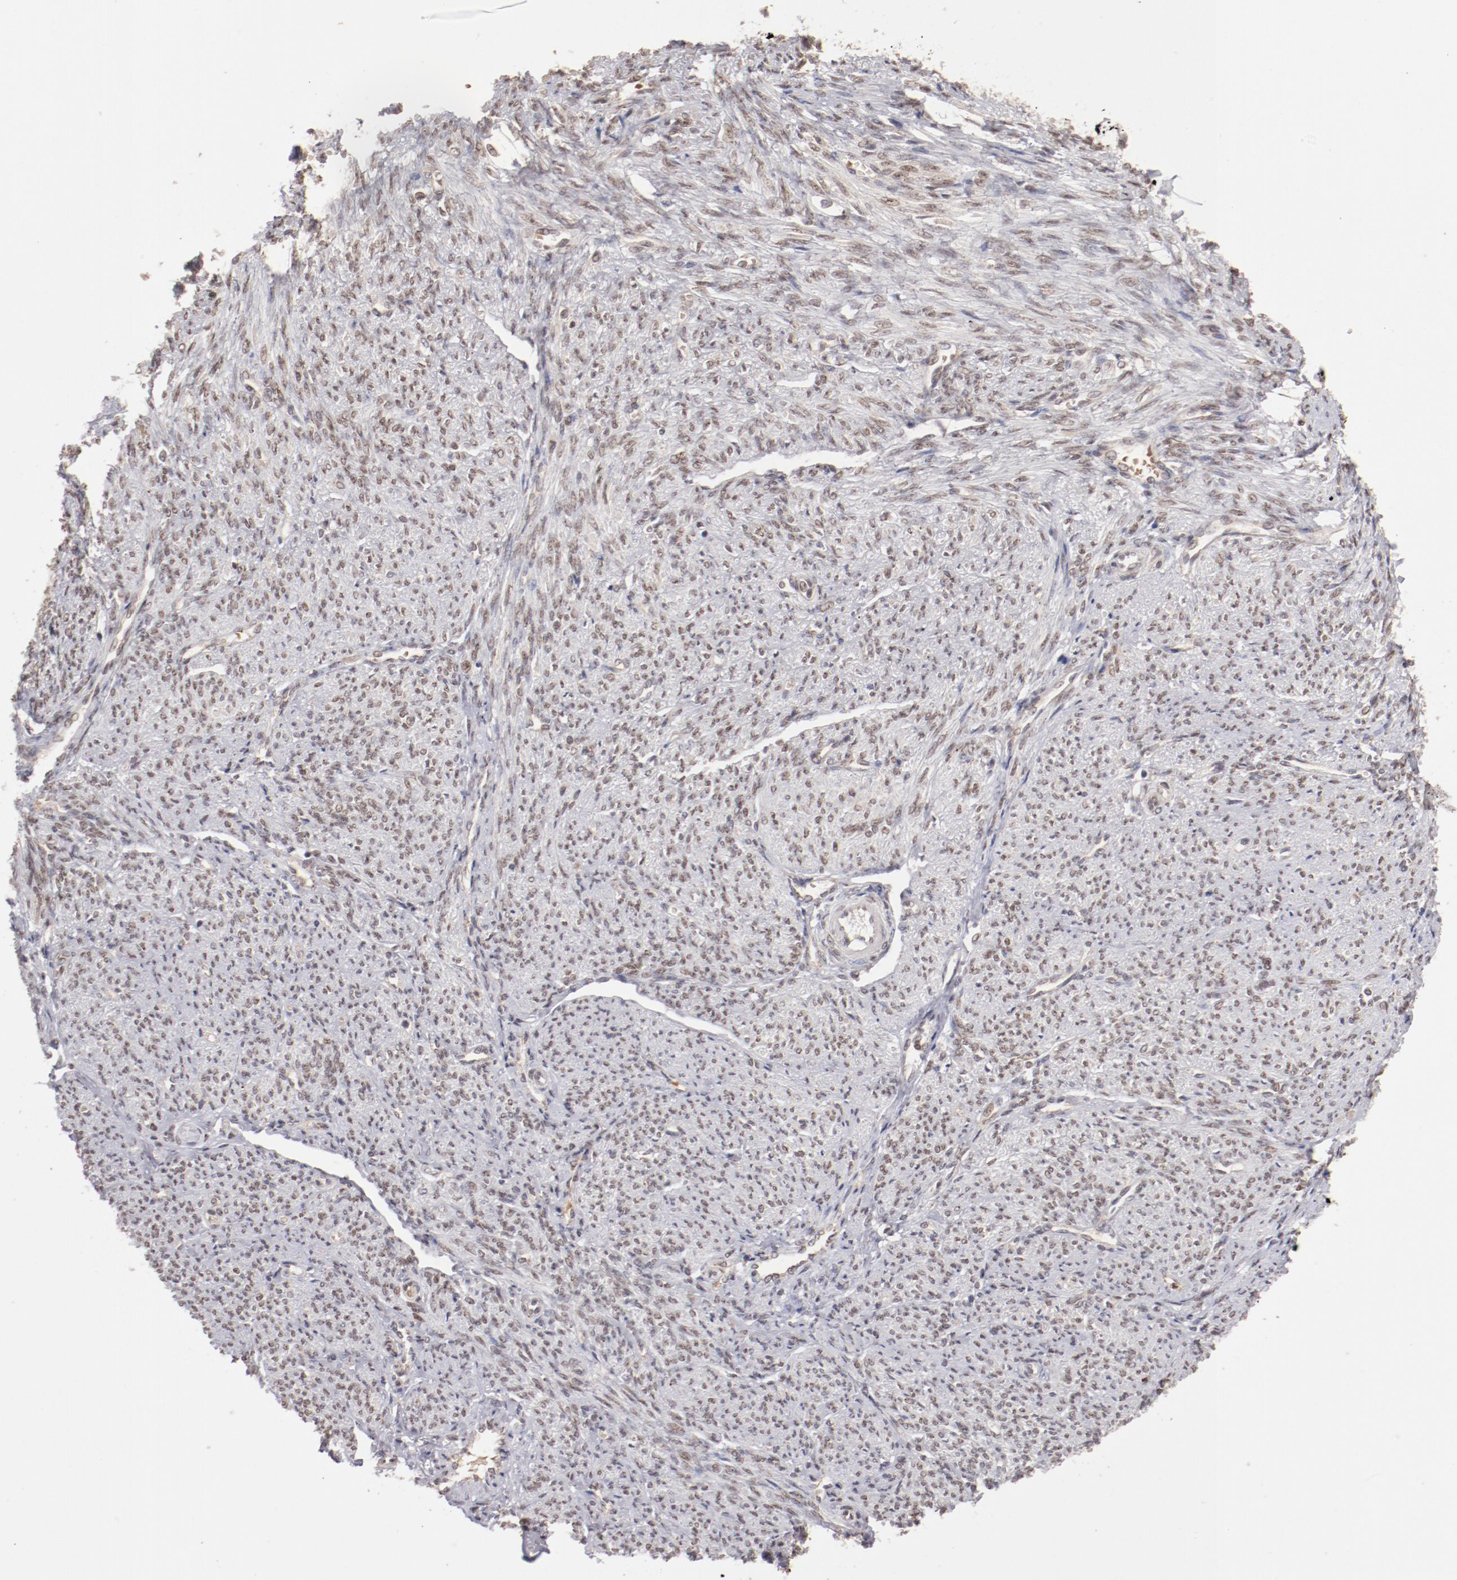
{"staining": {"intensity": "weak", "quantity": ">75%", "location": "nuclear"}, "tissue": "smooth muscle", "cell_type": "Smooth muscle cells", "image_type": "normal", "snomed": [{"axis": "morphology", "description": "Normal tissue, NOS"}, {"axis": "topography", "description": "Smooth muscle"}], "caption": "Weak nuclear positivity is appreciated in approximately >75% of smooth muscle cells in benign smooth muscle.", "gene": "NFE2", "patient": {"sex": "female", "age": 65}}